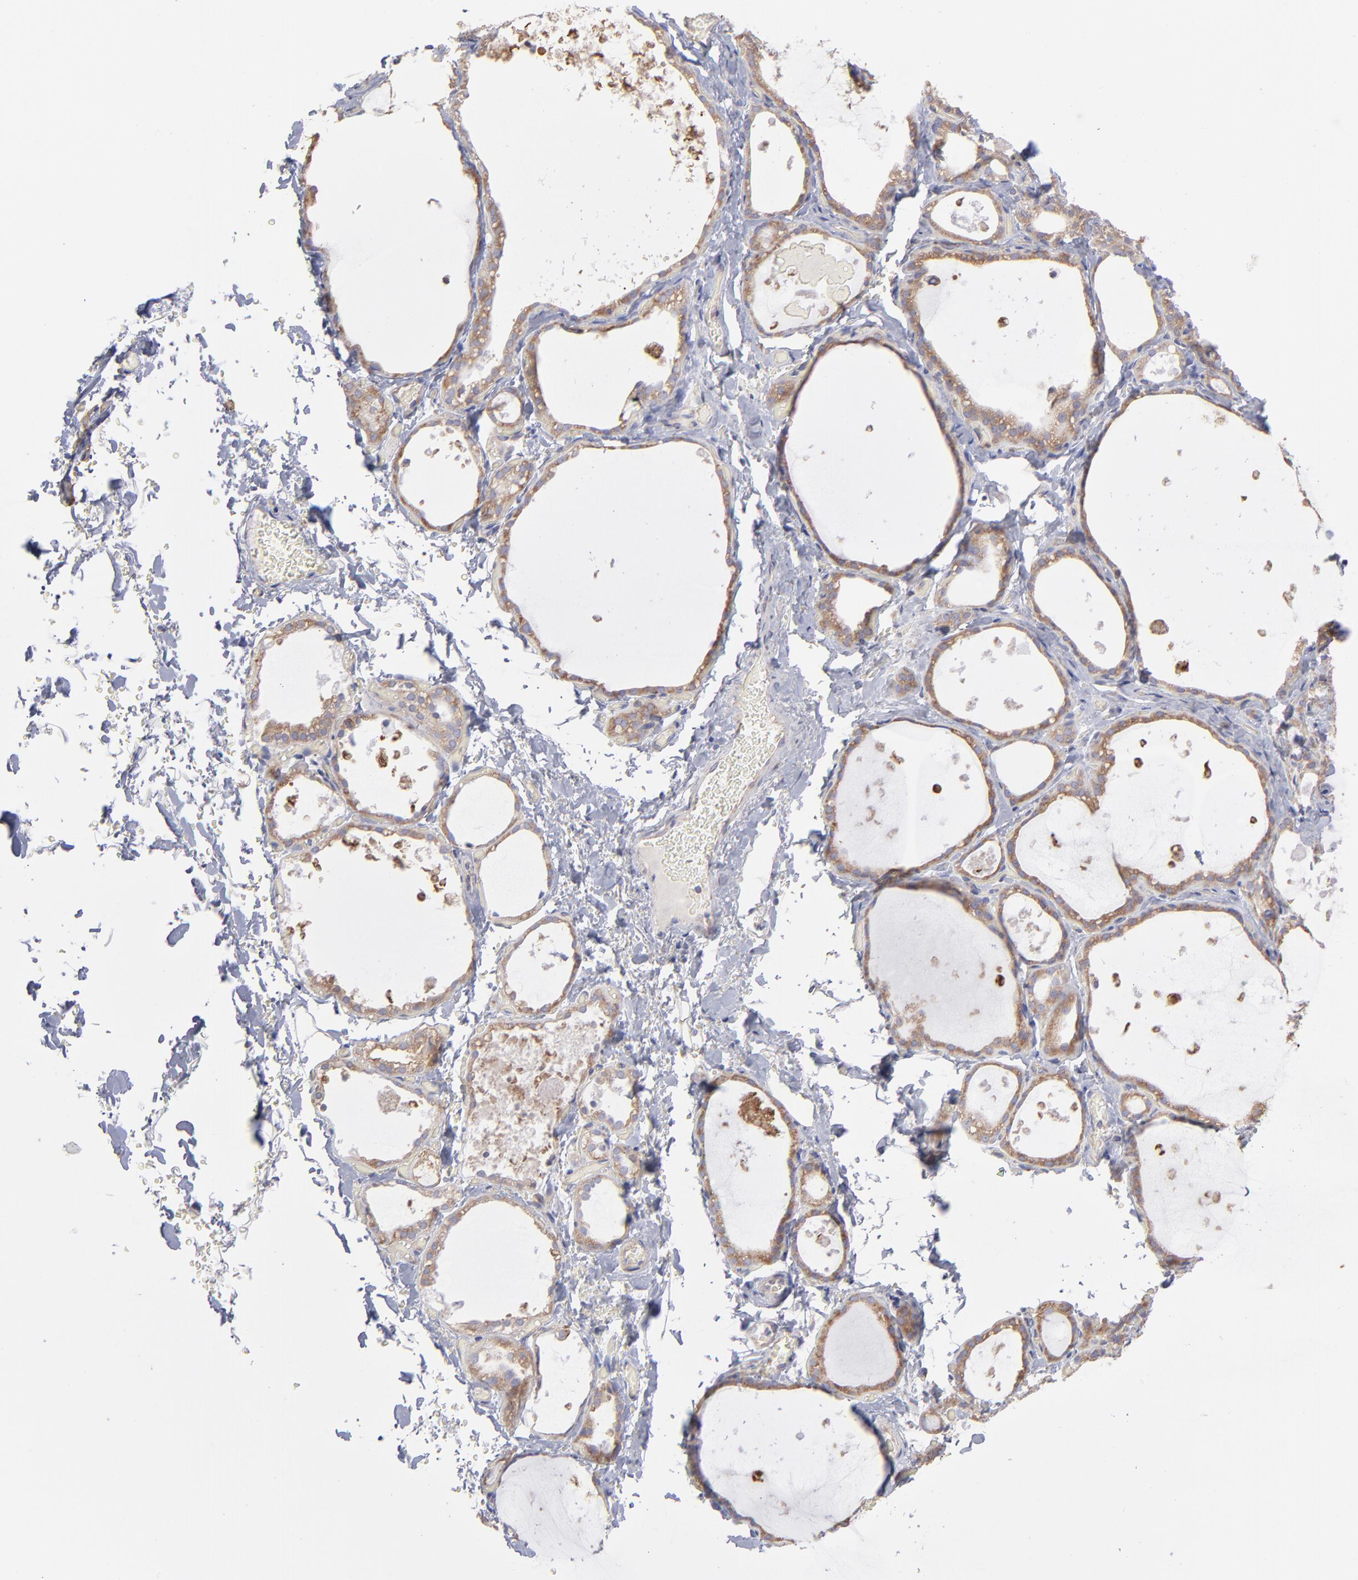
{"staining": {"intensity": "weak", "quantity": ">75%", "location": "cytoplasmic/membranous"}, "tissue": "thyroid gland", "cell_type": "Glandular cells", "image_type": "normal", "snomed": [{"axis": "morphology", "description": "Normal tissue, NOS"}, {"axis": "topography", "description": "Thyroid gland"}], "caption": "Immunohistochemical staining of benign thyroid gland shows >75% levels of weak cytoplasmic/membranous protein expression in approximately >75% of glandular cells.", "gene": "RPLP0", "patient": {"sex": "male", "age": 61}}